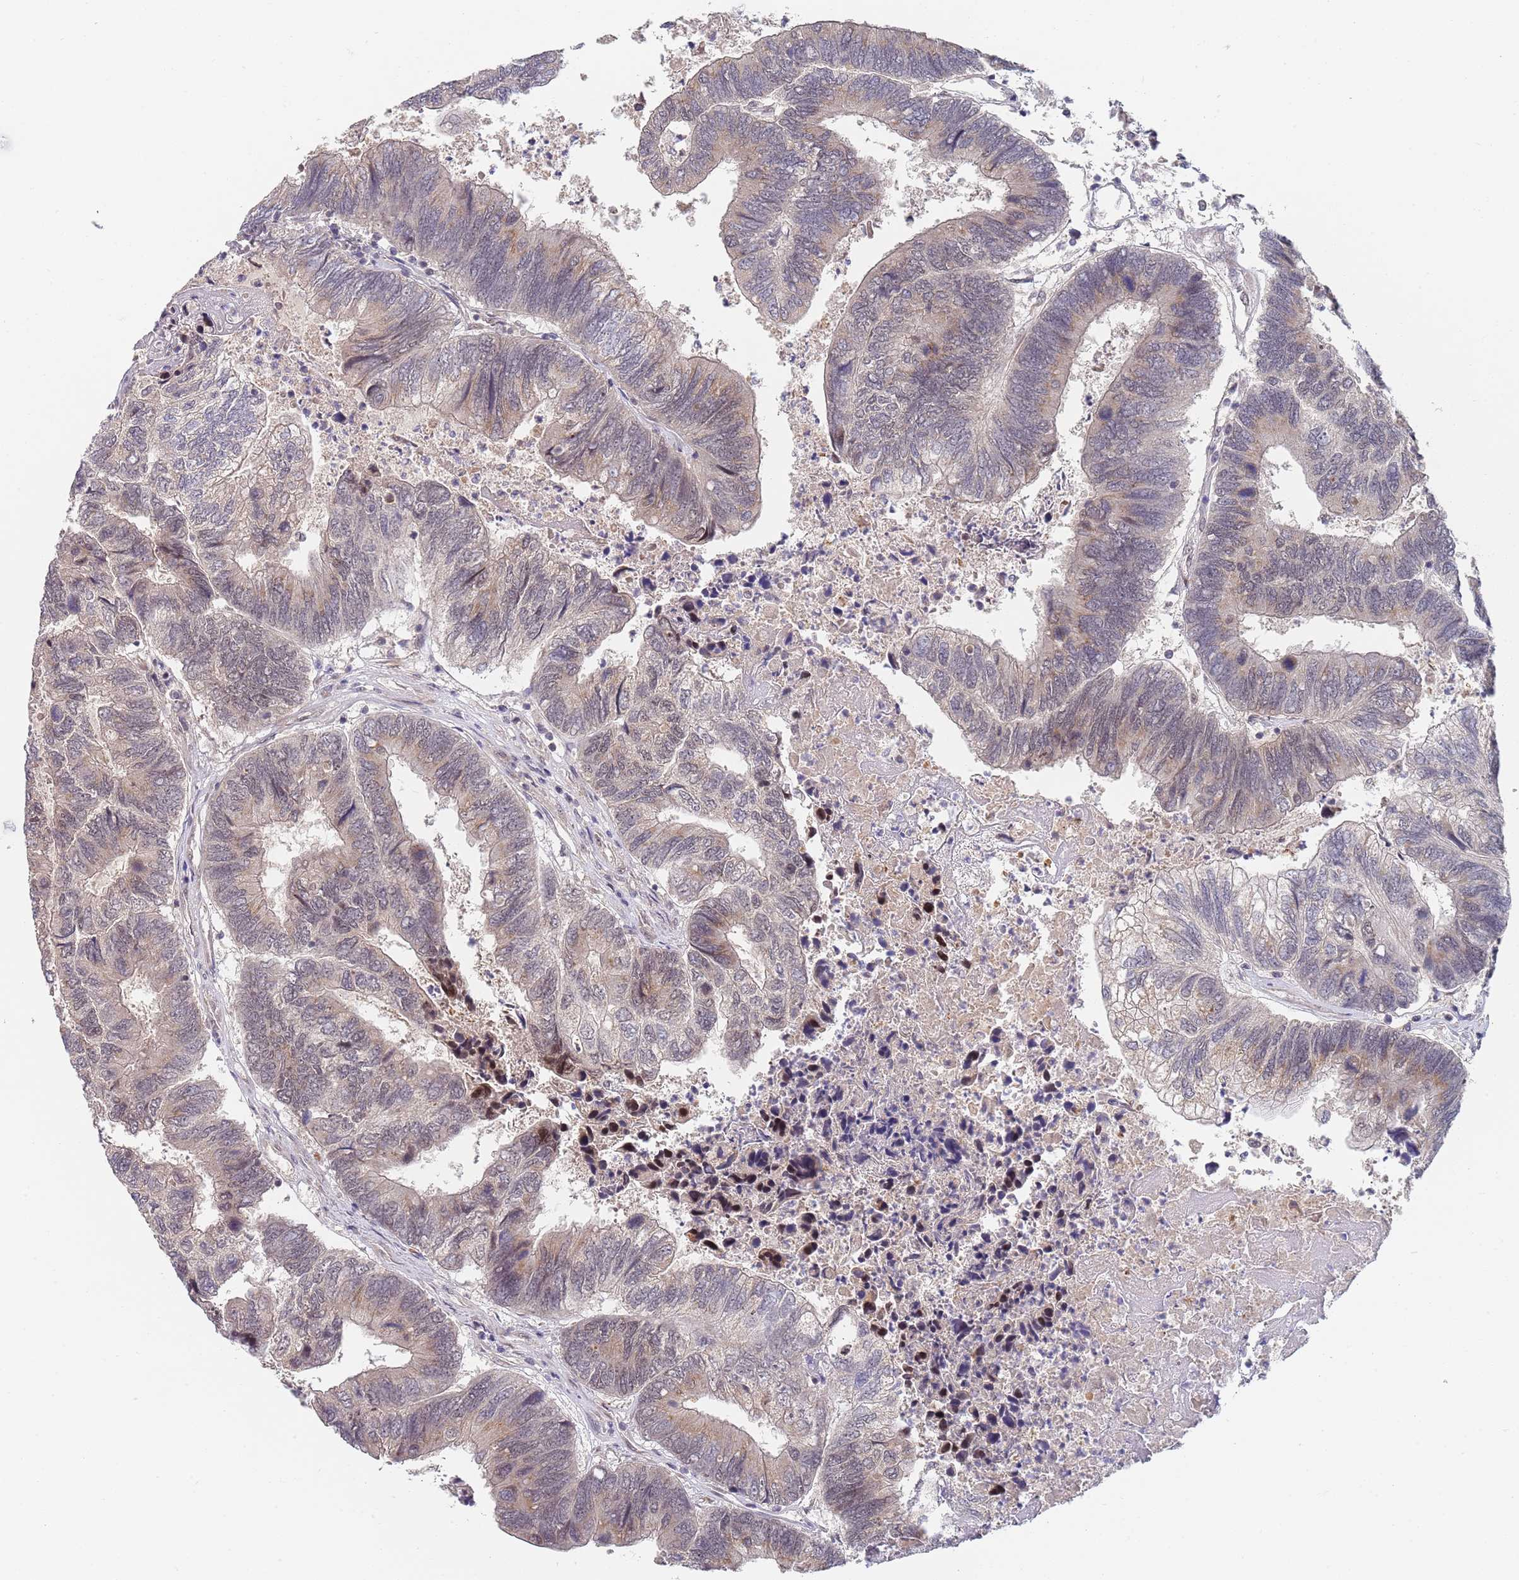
{"staining": {"intensity": "negative", "quantity": "none", "location": "none"}, "tissue": "colorectal cancer", "cell_type": "Tumor cells", "image_type": "cancer", "snomed": [{"axis": "morphology", "description": "Adenocarcinoma, NOS"}, {"axis": "topography", "description": "Colon"}], "caption": "Tumor cells are negative for protein expression in human colorectal cancer.", "gene": "B4GALT4", "patient": {"sex": "female", "age": 67}}